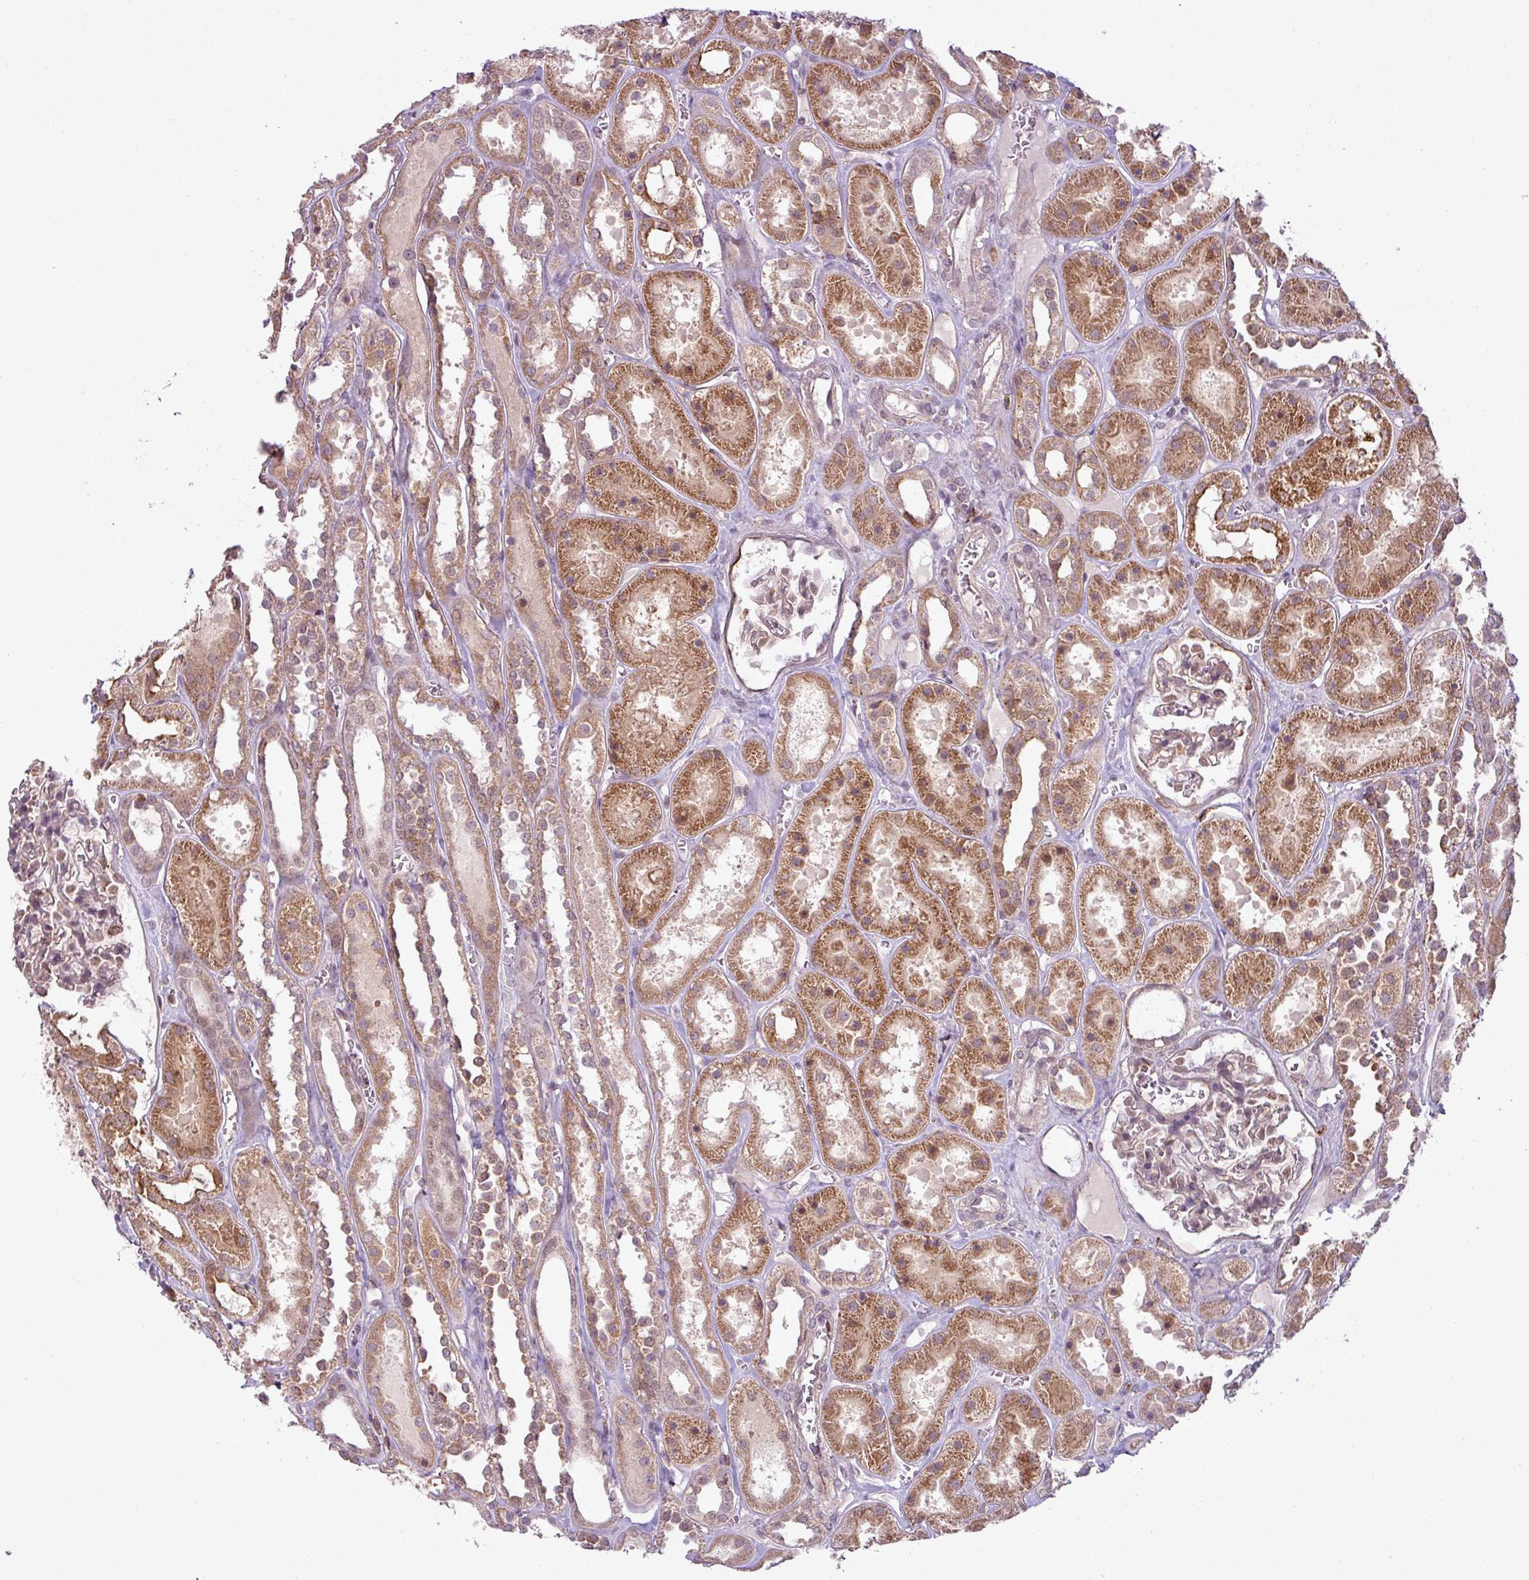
{"staining": {"intensity": "weak", "quantity": "25%-75%", "location": "nuclear"}, "tissue": "kidney", "cell_type": "Cells in glomeruli", "image_type": "normal", "snomed": [{"axis": "morphology", "description": "Normal tissue, NOS"}, {"axis": "topography", "description": "Kidney"}], "caption": "A high-resolution photomicrograph shows immunohistochemistry staining of benign kidney, which displays weak nuclear positivity in approximately 25%-75% of cells in glomeruli.", "gene": "ZC2HC1C", "patient": {"sex": "female", "age": 41}}